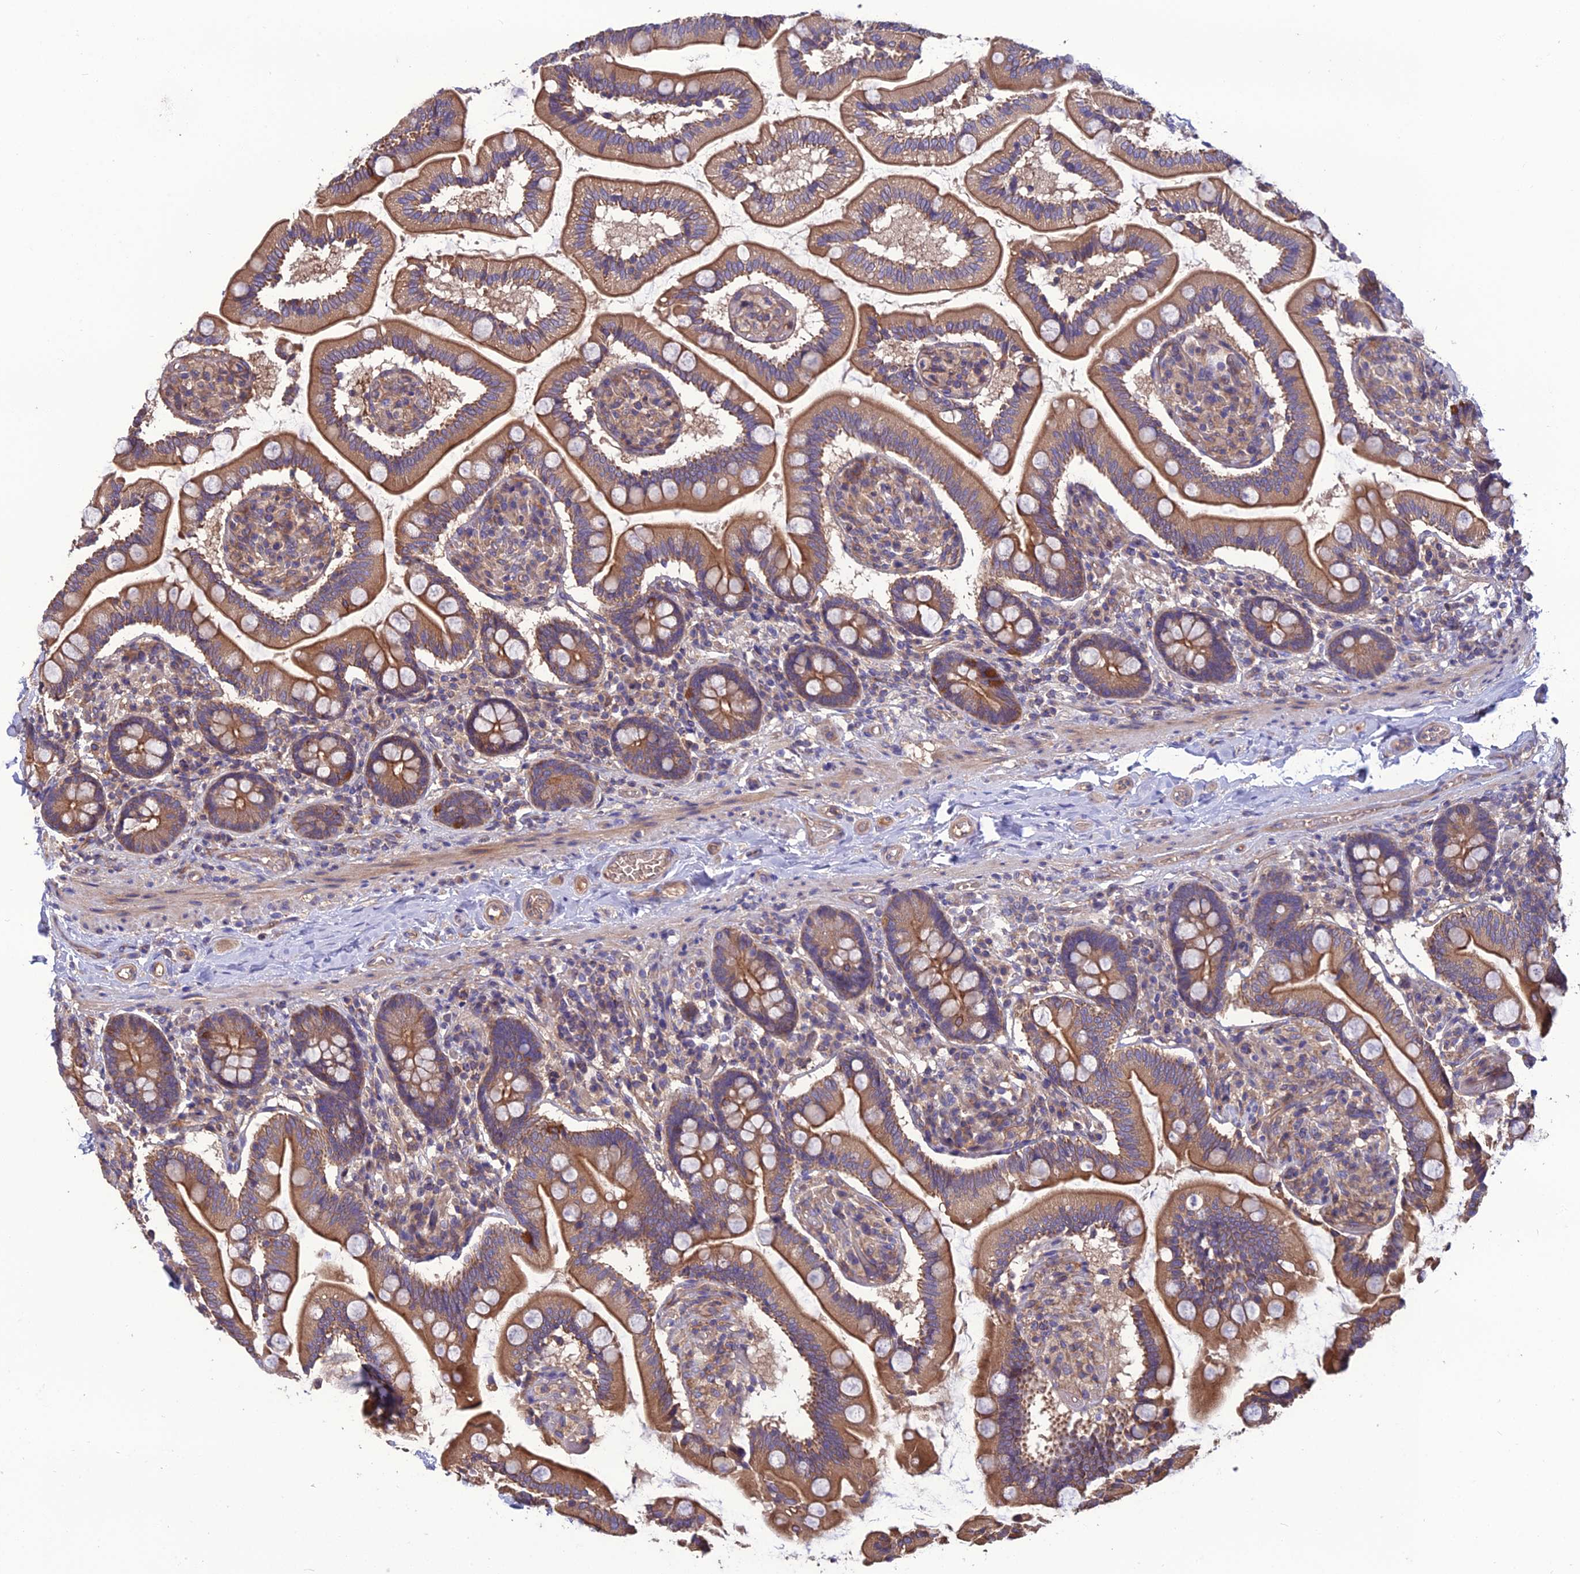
{"staining": {"intensity": "moderate", "quantity": ">75%", "location": "cytoplasmic/membranous"}, "tissue": "small intestine", "cell_type": "Glandular cells", "image_type": "normal", "snomed": [{"axis": "morphology", "description": "Normal tissue, NOS"}, {"axis": "topography", "description": "Small intestine"}], "caption": "Immunohistochemical staining of normal human small intestine exhibits moderate cytoplasmic/membranous protein positivity in about >75% of glandular cells.", "gene": "GALR2", "patient": {"sex": "female", "age": 64}}